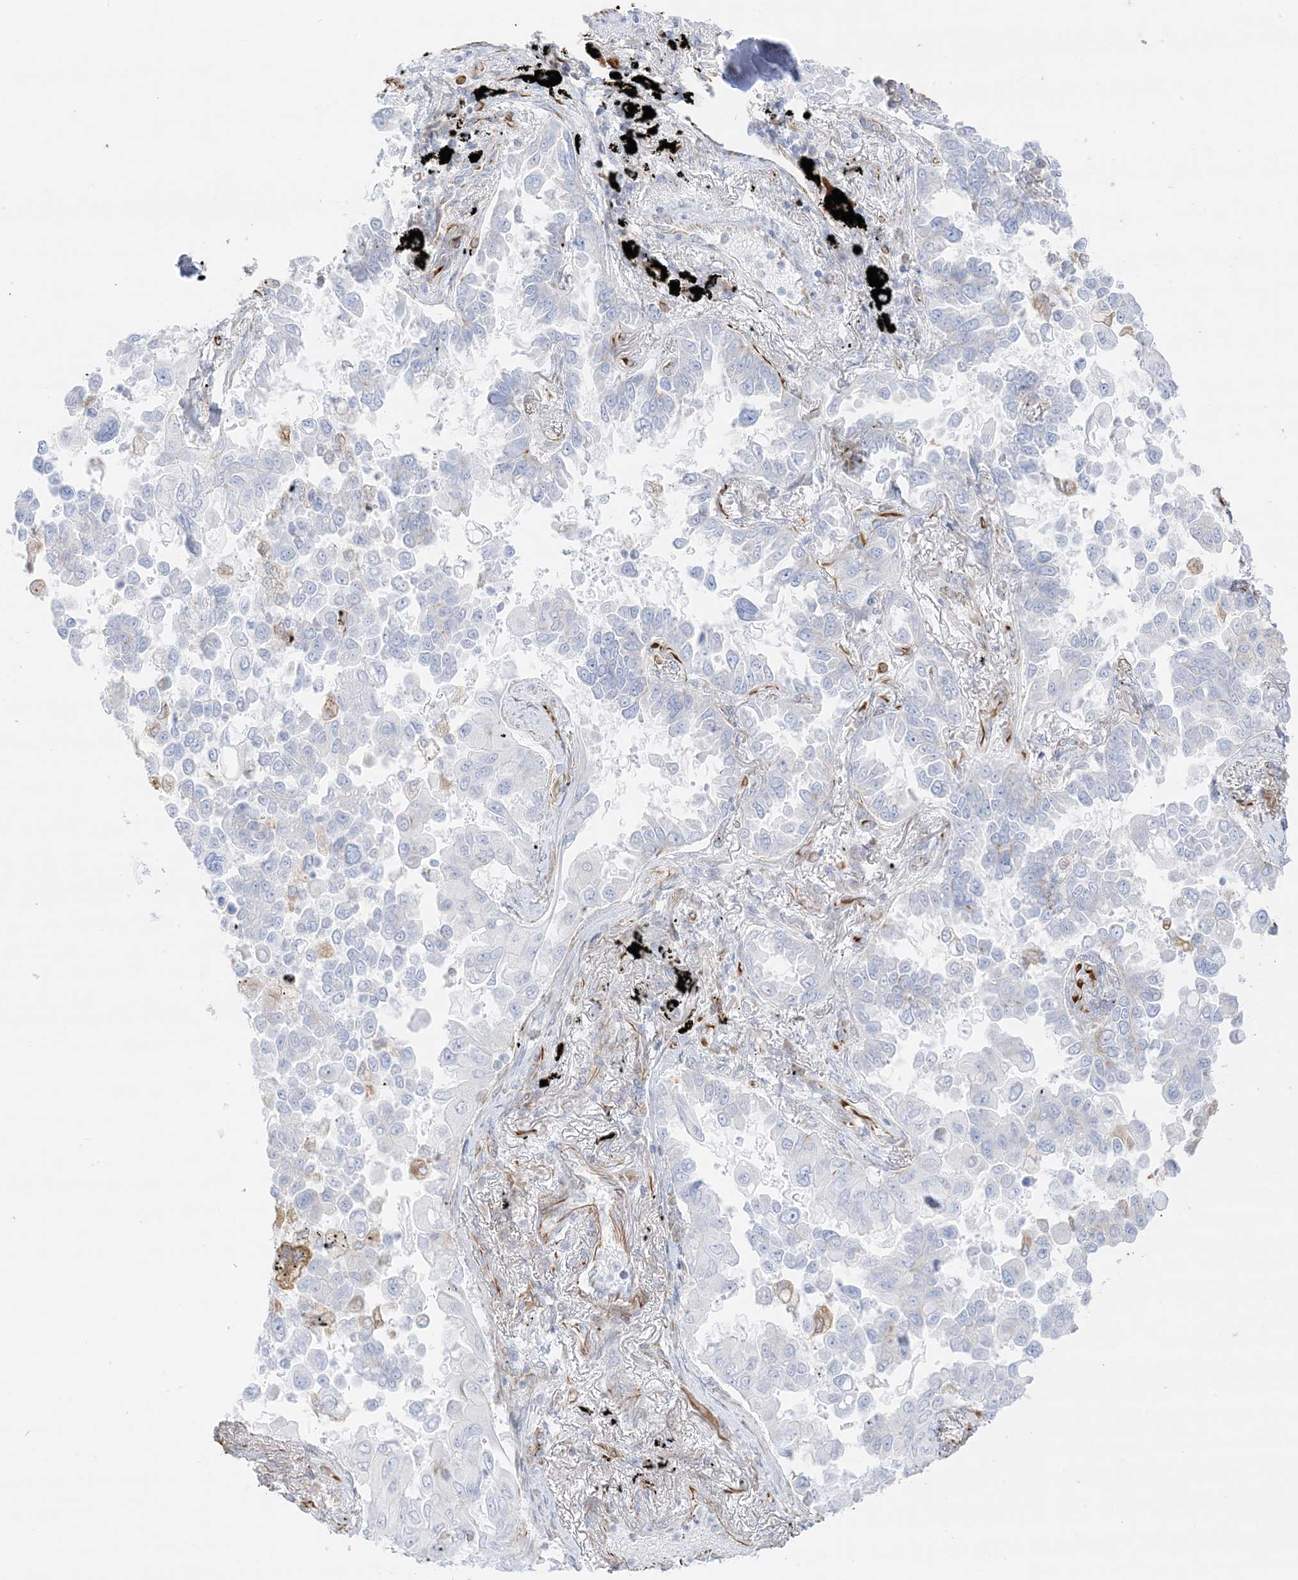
{"staining": {"intensity": "negative", "quantity": "none", "location": "none"}, "tissue": "lung cancer", "cell_type": "Tumor cells", "image_type": "cancer", "snomed": [{"axis": "morphology", "description": "Adenocarcinoma, NOS"}, {"axis": "topography", "description": "Lung"}], "caption": "Tumor cells show no significant staining in lung cancer.", "gene": "PID1", "patient": {"sex": "female", "age": 67}}